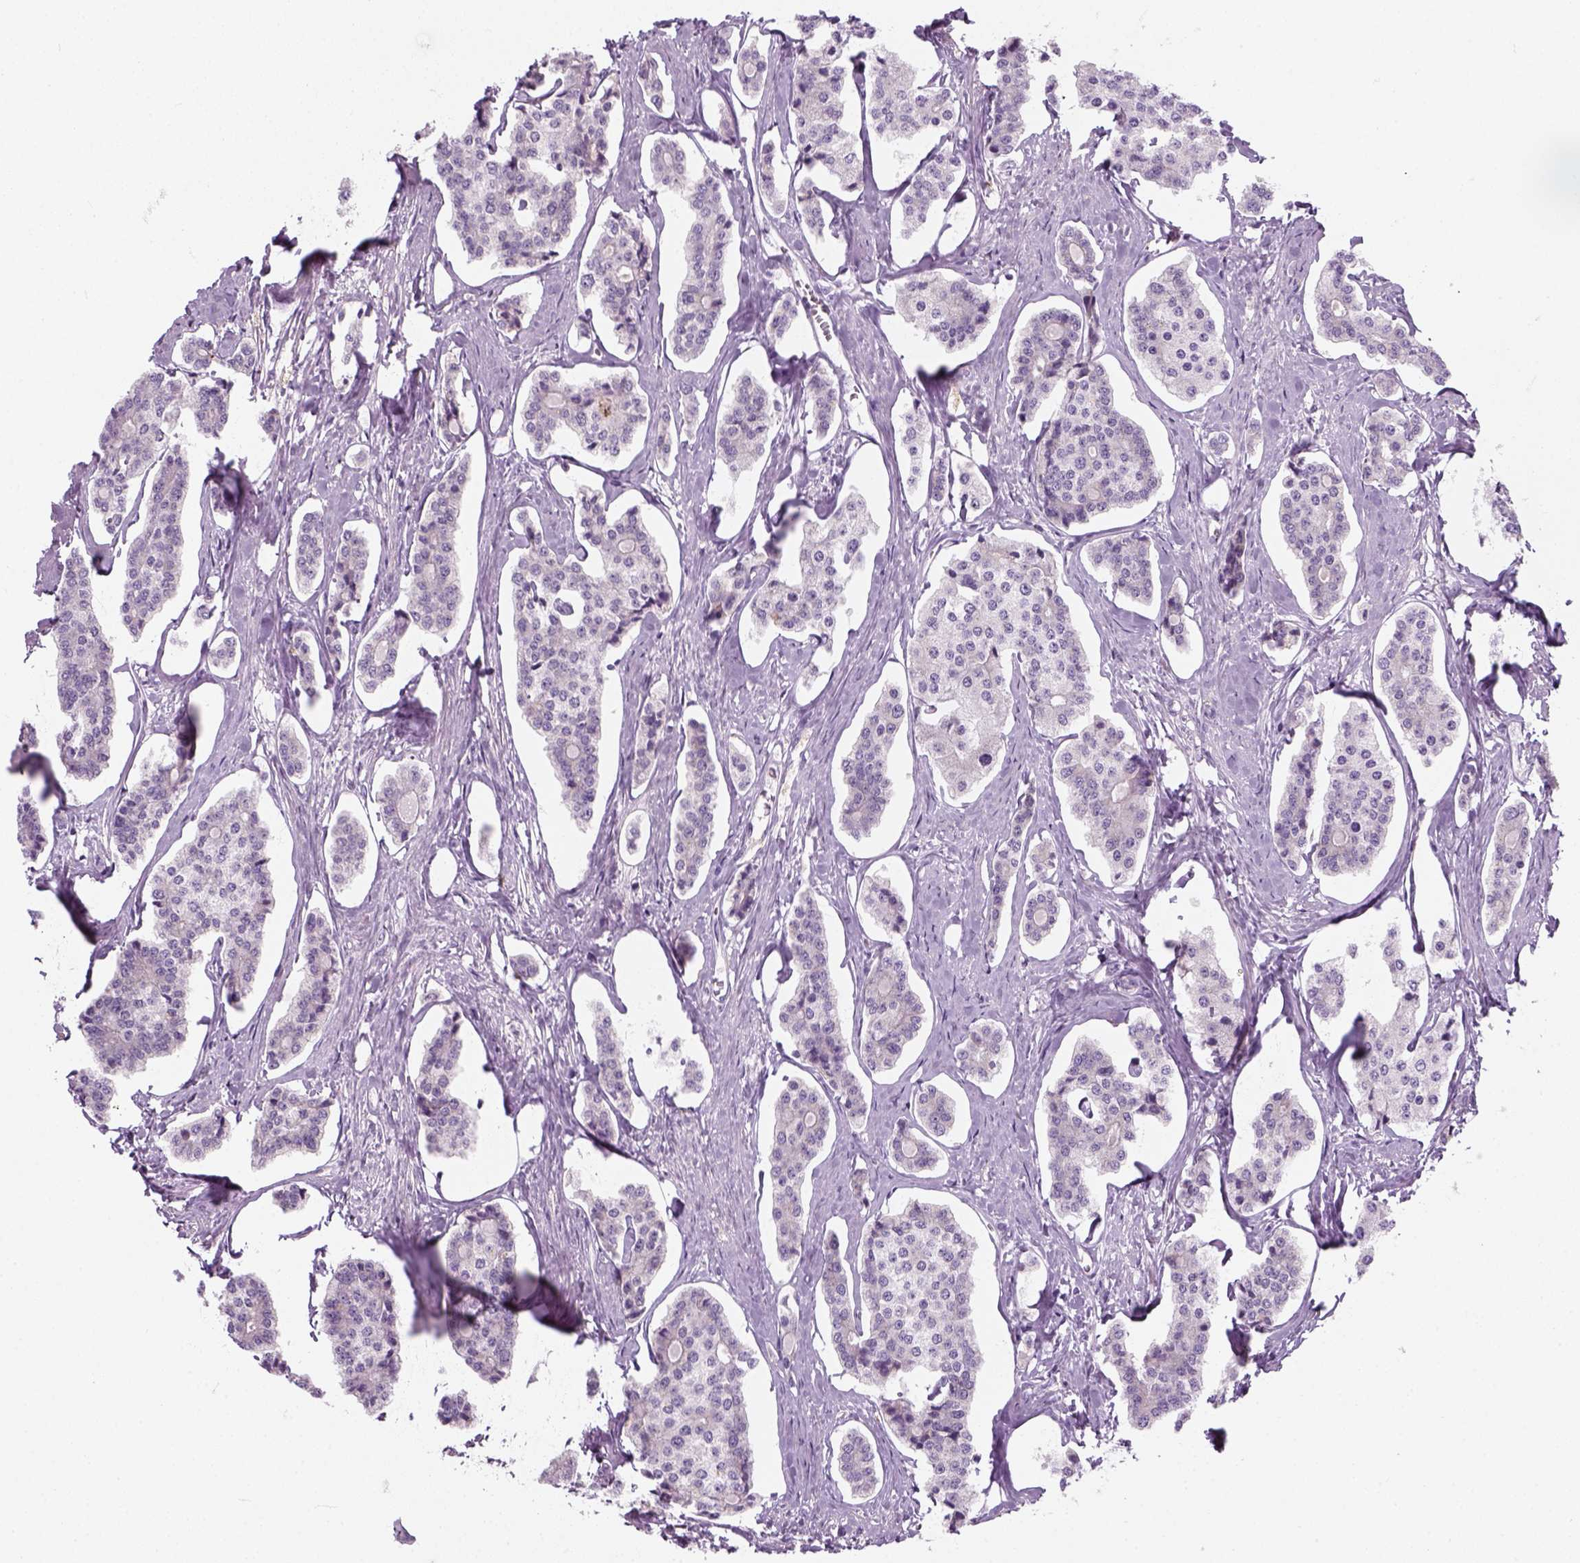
{"staining": {"intensity": "negative", "quantity": "none", "location": "none"}, "tissue": "carcinoid", "cell_type": "Tumor cells", "image_type": "cancer", "snomed": [{"axis": "morphology", "description": "Carcinoid, malignant, NOS"}, {"axis": "topography", "description": "Small intestine"}], "caption": "Tumor cells show no significant staining in carcinoid.", "gene": "IL4", "patient": {"sex": "female", "age": 65}}